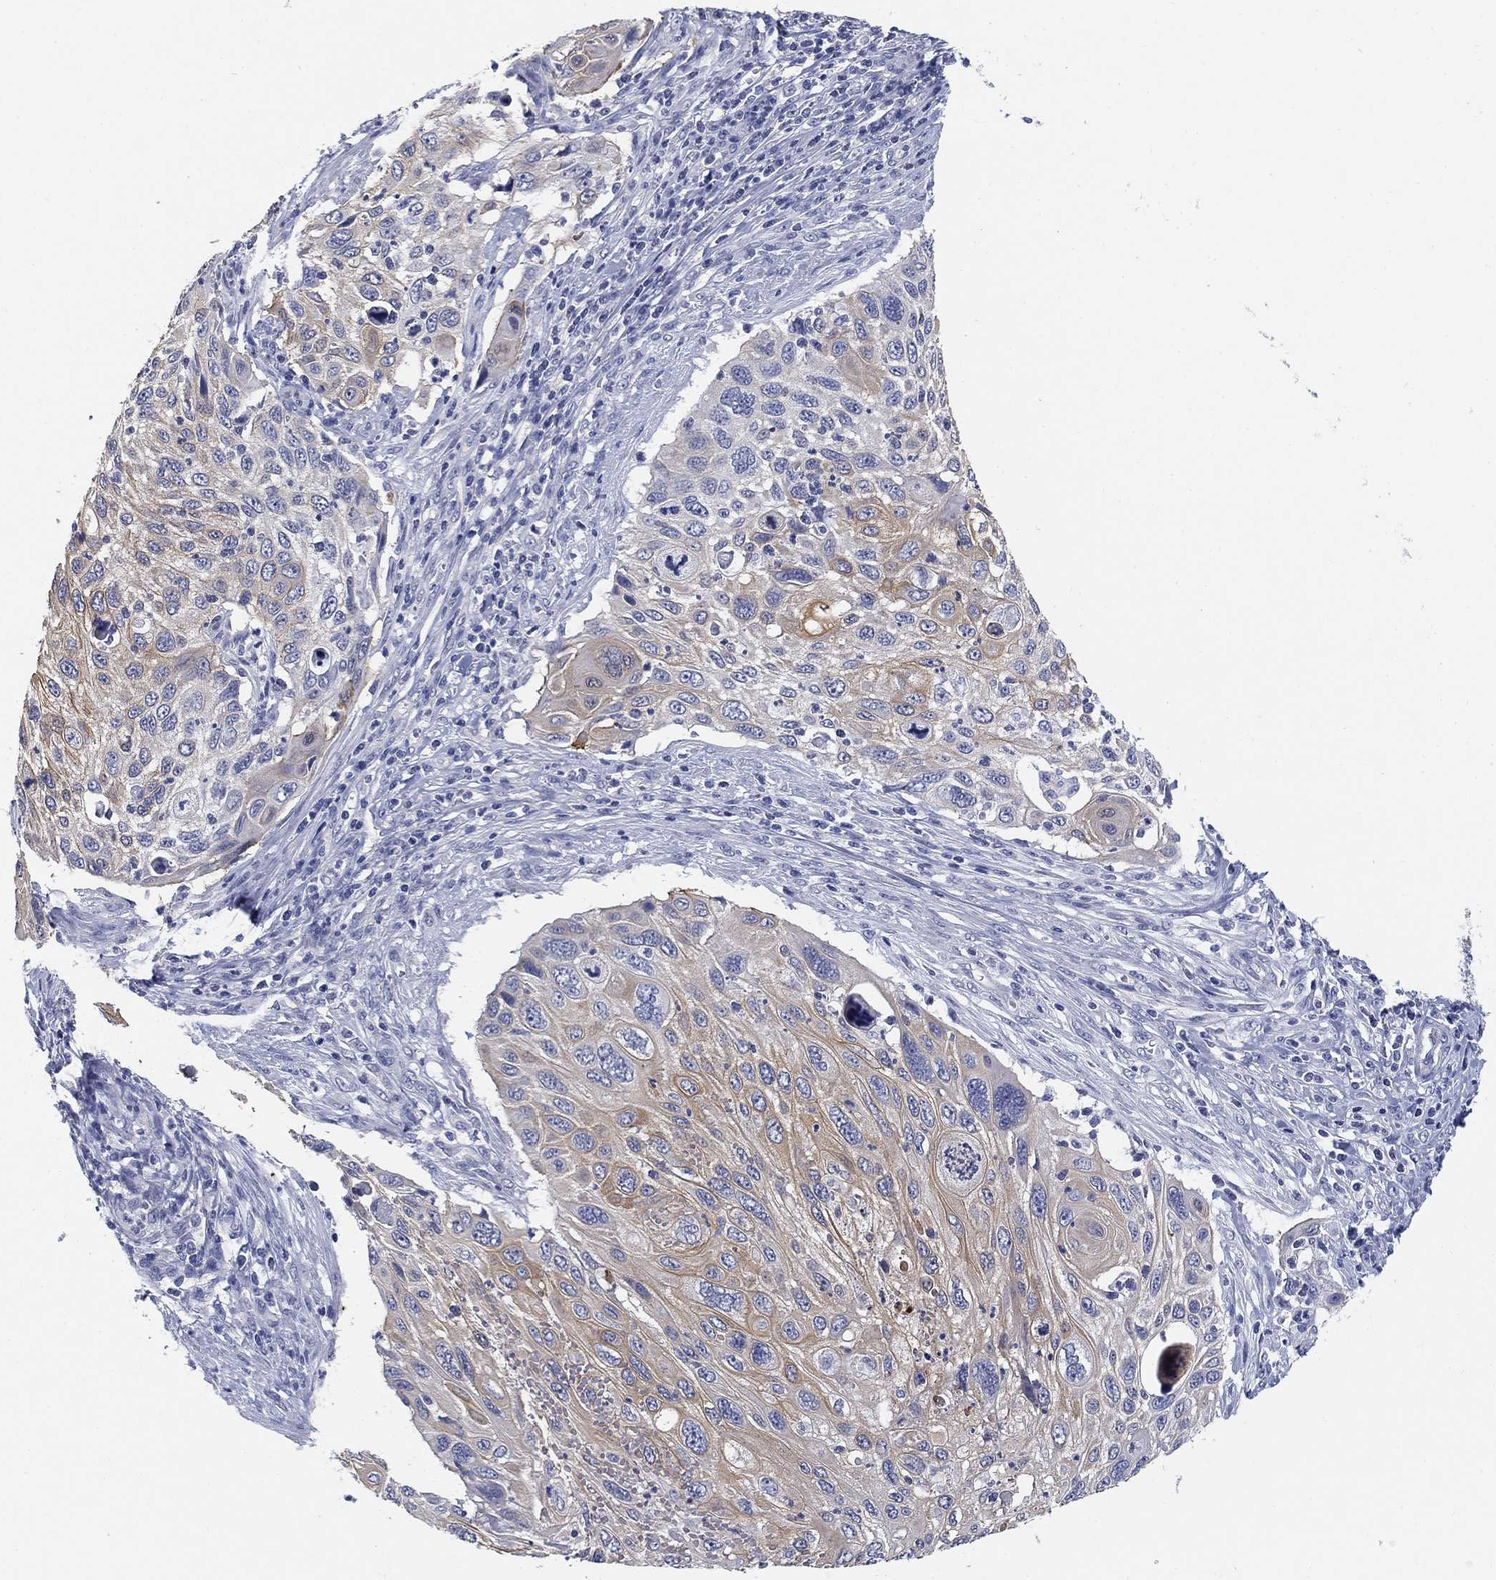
{"staining": {"intensity": "moderate", "quantity": "<25%", "location": "cytoplasmic/membranous"}, "tissue": "cervical cancer", "cell_type": "Tumor cells", "image_type": "cancer", "snomed": [{"axis": "morphology", "description": "Squamous cell carcinoma, NOS"}, {"axis": "topography", "description": "Cervix"}], "caption": "High-power microscopy captured an IHC image of cervical cancer, revealing moderate cytoplasmic/membranous expression in approximately <25% of tumor cells.", "gene": "CLUL1", "patient": {"sex": "female", "age": 70}}